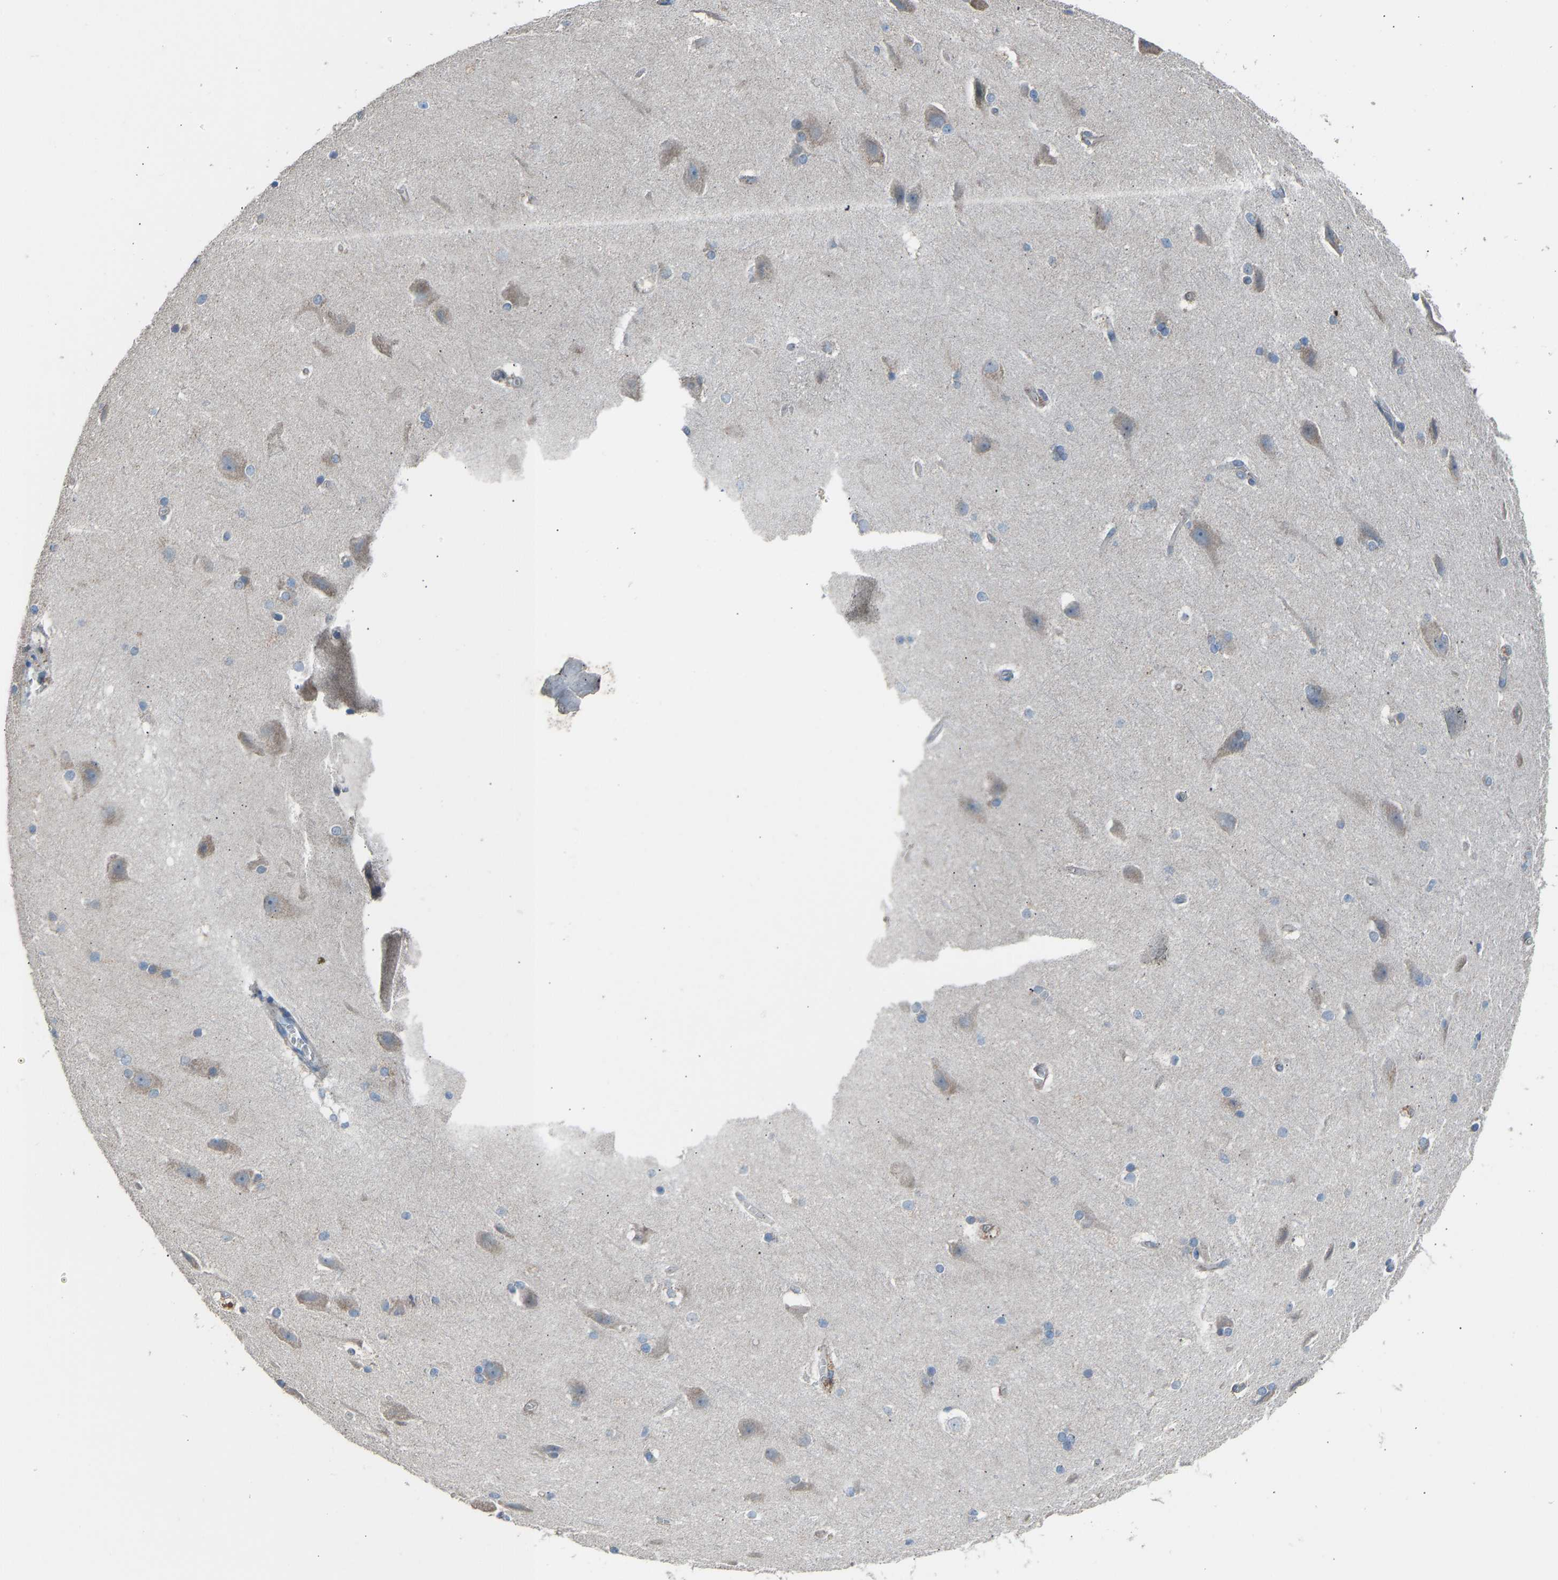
{"staining": {"intensity": "weak", "quantity": "25%-75%", "location": "cytoplasmic/membranous"}, "tissue": "cerebral cortex", "cell_type": "Endothelial cells", "image_type": "normal", "snomed": [{"axis": "morphology", "description": "Normal tissue, NOS"}, {"axis": "topography", "description": "Cerebral cortex"}, {"axis": "topography", "description": "Hippocampus"}], "caption": "Protein expression analysis of benign cerebral cortex displays weak cytoplasmic/membranous staining in about 25%-75% of endothelial cells. The staining is performed using DAB (3,3'-diaminobenzidine) brown chromogen to label protein expression. The nuclei are counter-stained blue using hematoxylin.", "gene": "TGFBR3", "patient": {"sex": "female", "age": 19}}